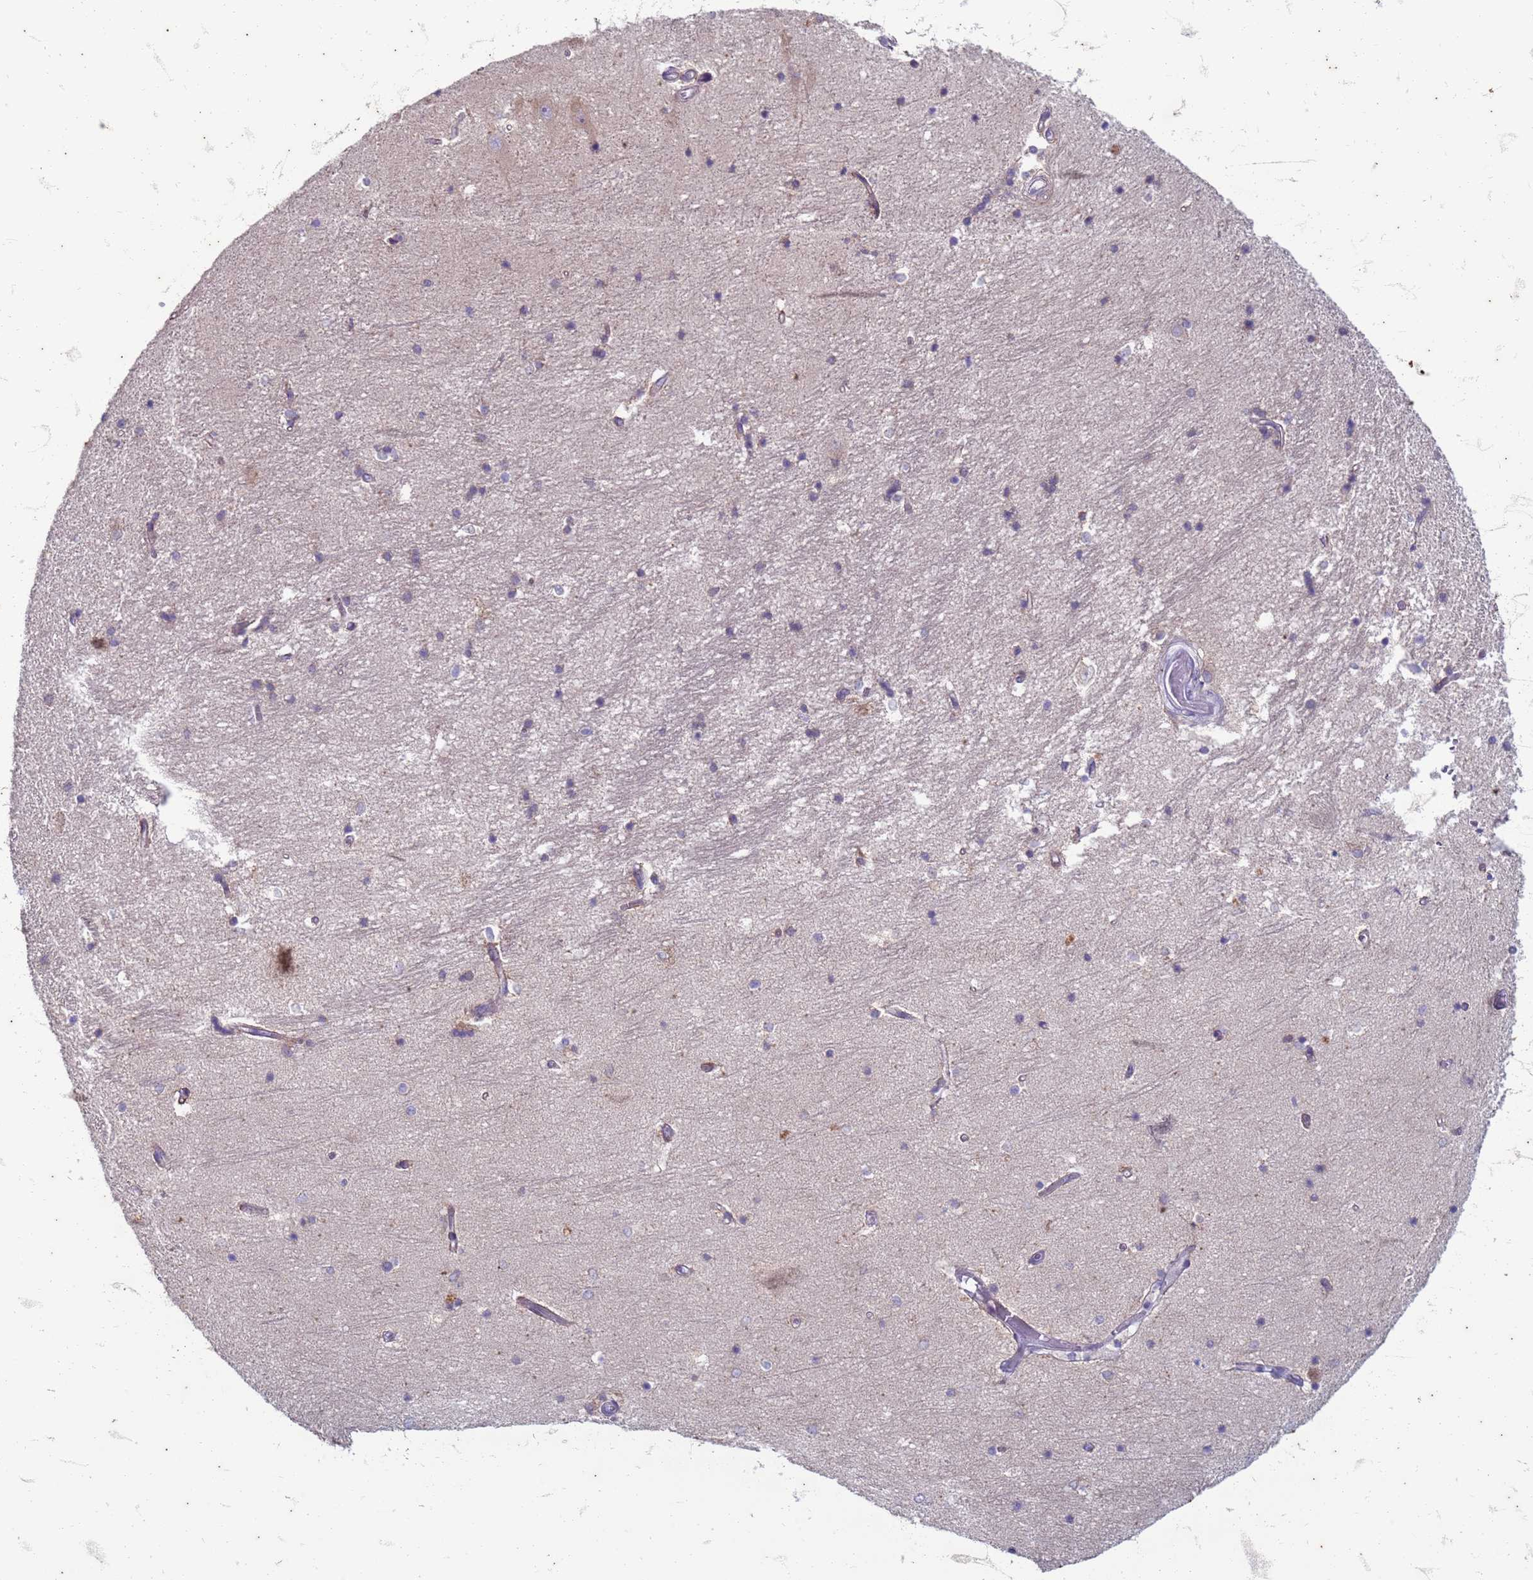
{"staining": {"intensity": "negative", "quantity": "none", "location": "none"}, "tissue": "hippocampus", "cell_type": "Glial cells", "image_type": "normal", "snomed": [{"axis": "morphology", "description": "Normal tissue, NOS"}, {"axis": "topography", "description": "Hippocampus"}], "caption": "Immunohistochemistry (IHC) of benign hippocampus reveals no expression in glial cells. The staining was performed using DAB to visualize the protein expression in brown, while the nuclei were stained in blue with hematoxylin (Magnification: 20x).", "gene": "SUCO", "patient": {"sex": "male", "age": 45}}